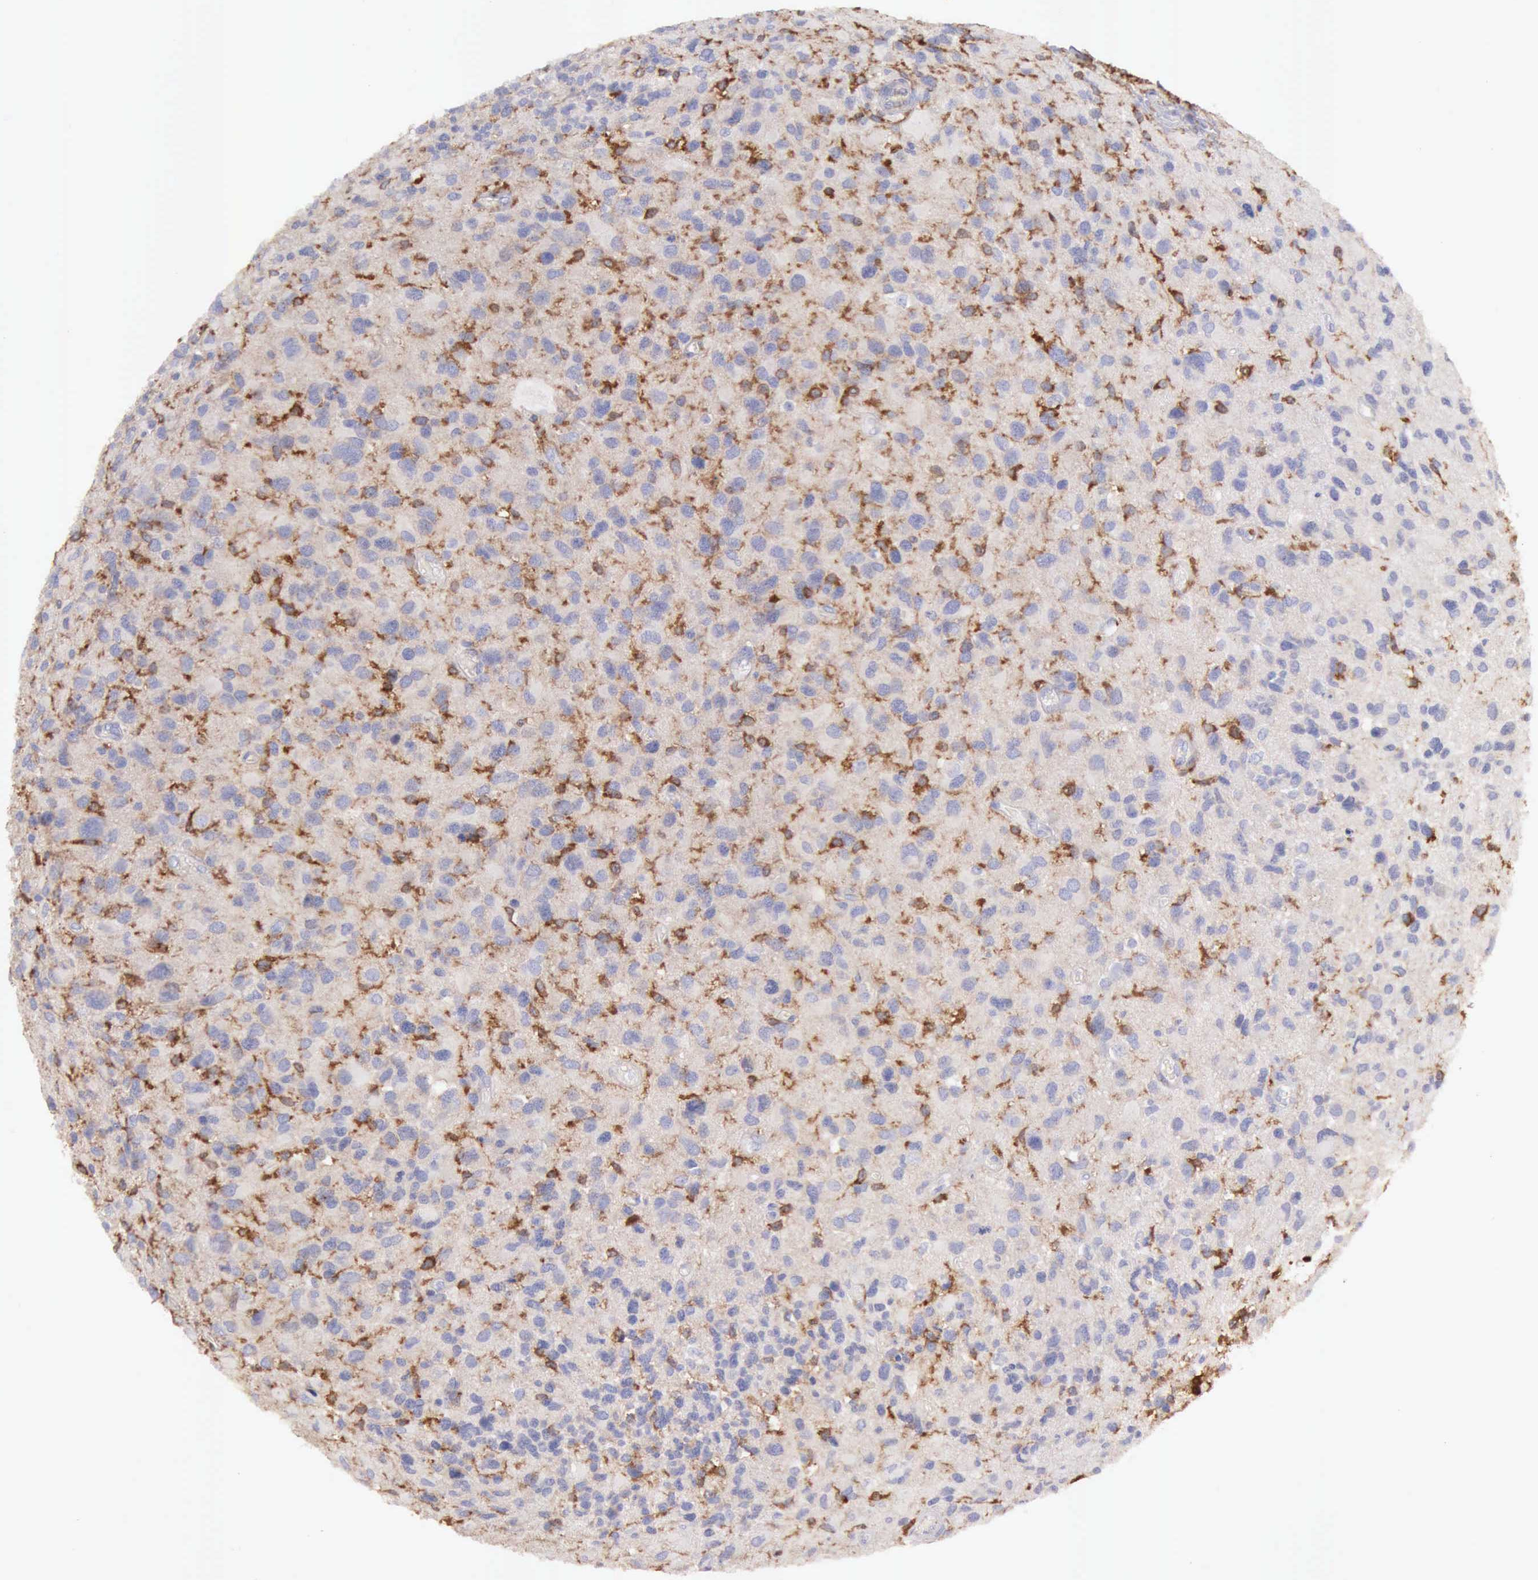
{"staining": {"intensity": "negative", "quantity": "none", "location": "none"}, "tissue": "glioma", "cell_type": "Tumor cells", "image_type": "cancer", "snomed": [{"axis": "morphology", "description": "Glioma, malignant, High grade"}, {"axis": "topography", "description": "Brain"}], "caption": "The IHC histopathology image has no significant staining in tumor cells of high-grade glioma (malignant) tissue.", "gene": "ARHGAP4", "patient": {"sex": "male", "age": 69}}